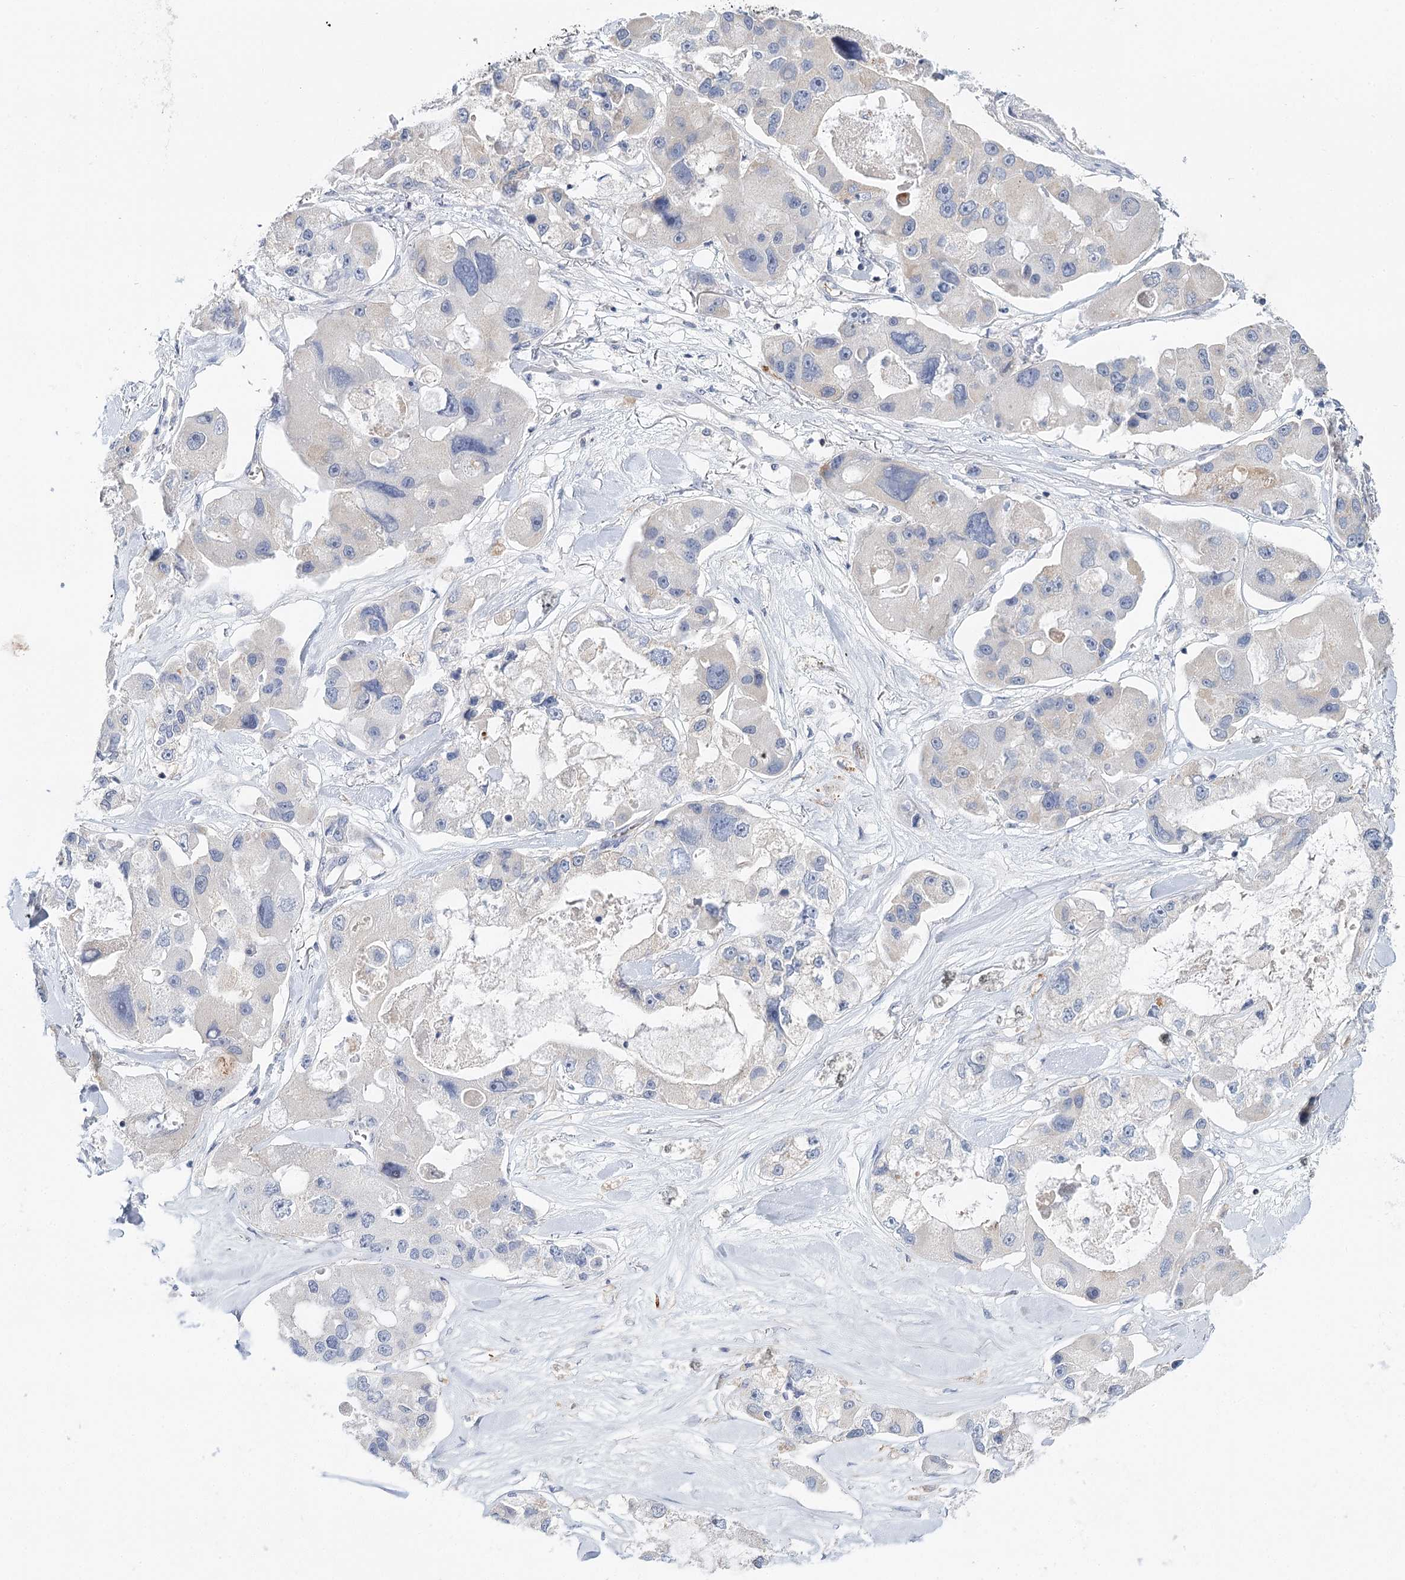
{"staining": {"intensity": "negative", "quantity": "none", "location": "none"}, "tissue": "lung cancer", "cell_type": "Tumor cells", "image_type": "cancer", "snomed": [{"axis": "morphology", "description": "Adenocarcinoma, NOS"}, {"axis": "topography", "description": "Lung"}], "caption": "Immunohistochemical staining of lung cancer displays no significant staining in tumor cells. (Stains: DAB immunohistochemistry (IHC) with hematoxylin counter stain, Microscopy: brightfield microscopy at high magnification).", "gene": "ARHGAP44", "patient": {"sex": "female", "age": 54}}